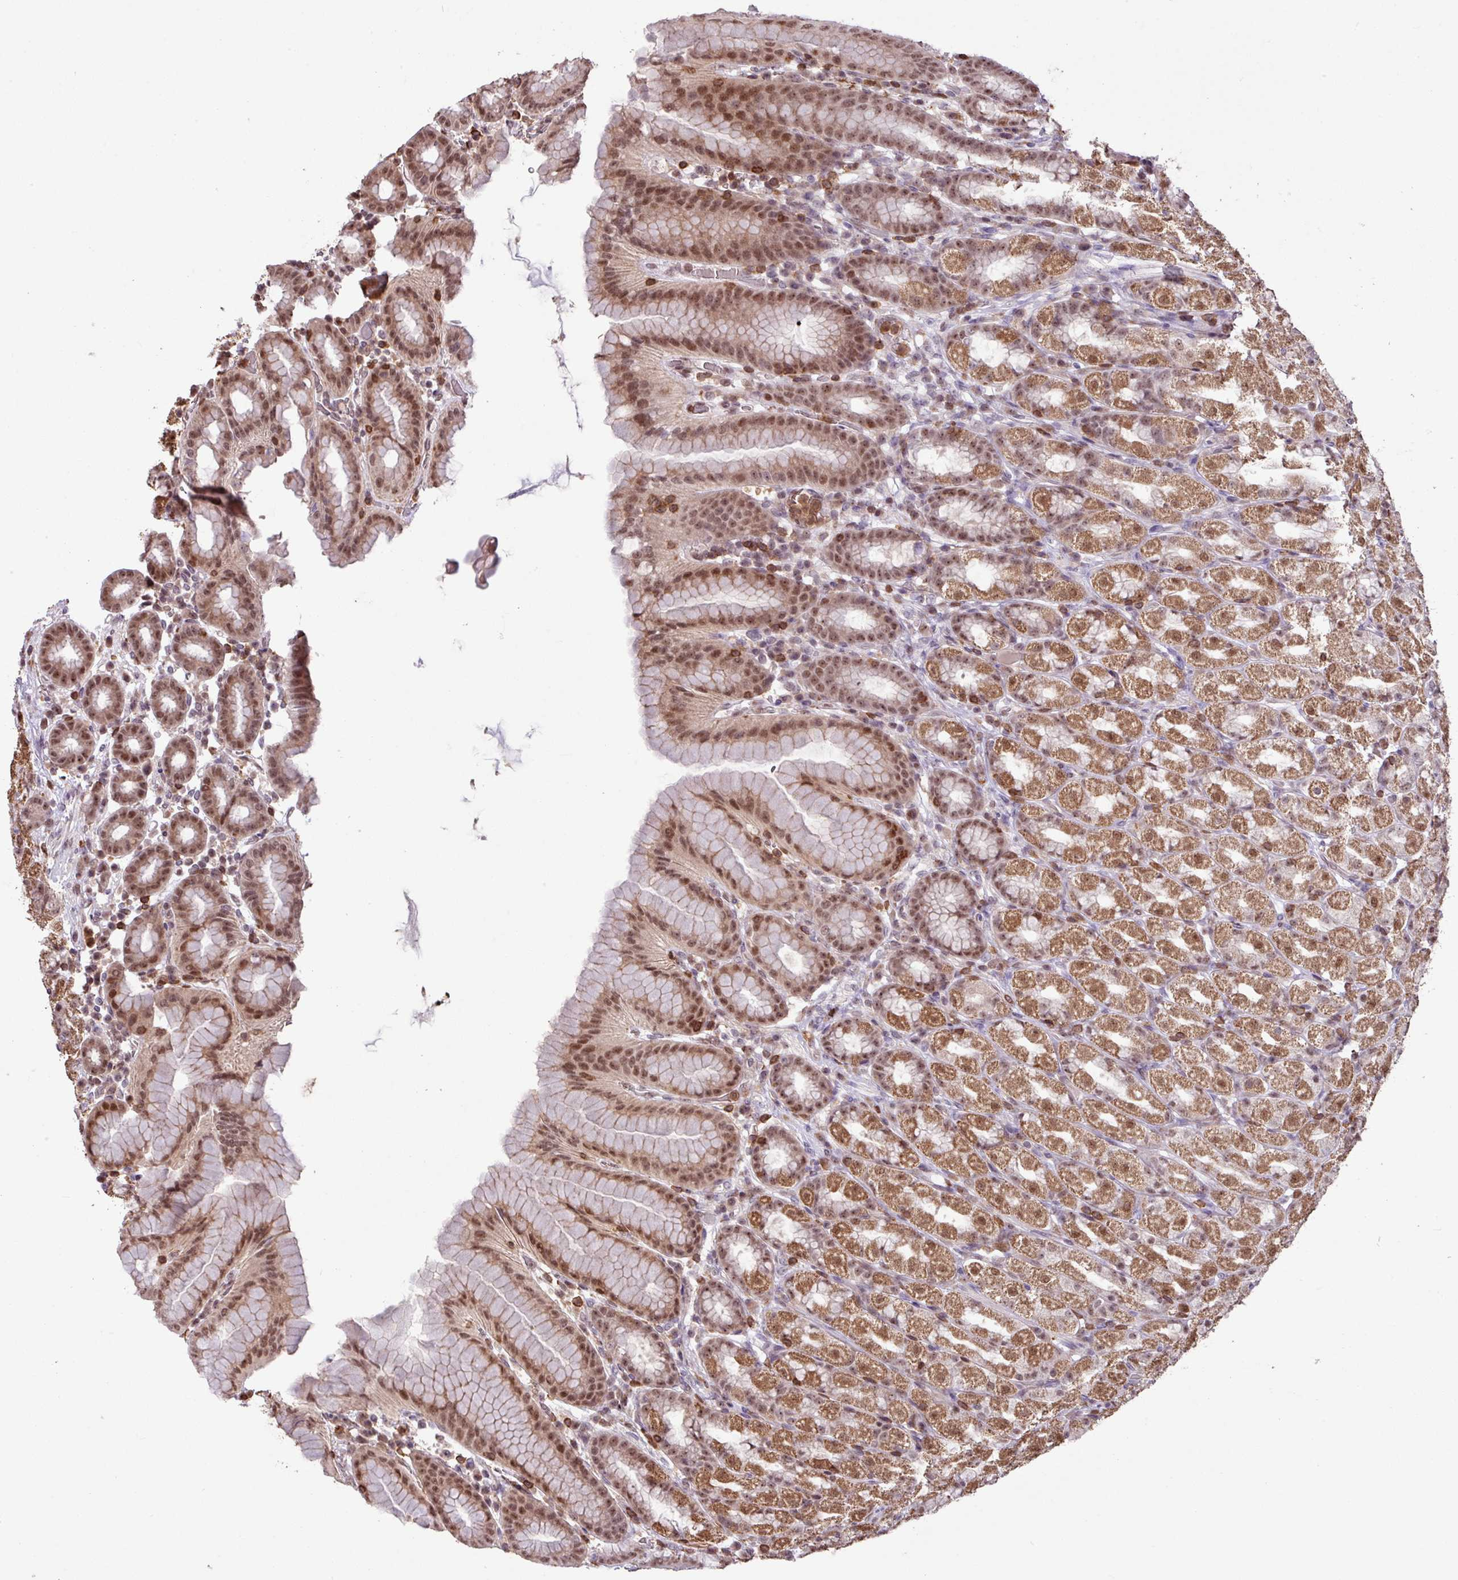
{"staining": {"intensity": "moderate", "quantity": ">75%", "location": "cytoplasmic/membranous,nuclear"}, "tissue": "stomach", "cell_type": "Glandular cells", "image_type": "normal", "snomed": [{"axis": "morphology", "description": "Normal tissue, NOS"}, {"axis": "topography", "description": "Stomach, upper"}, {"axis": "topography", "description": "Stomach"}], "caption": "Moderate cytoplasmic/membranous,nuclear protein positivity is appreciated in approximately >75% of glandular cells in stomach. (brown staining indicates protein expression, while blue staining denotes nuclei).", "gene": "GON7", "patient": {"sex": "male", "age": 68}}